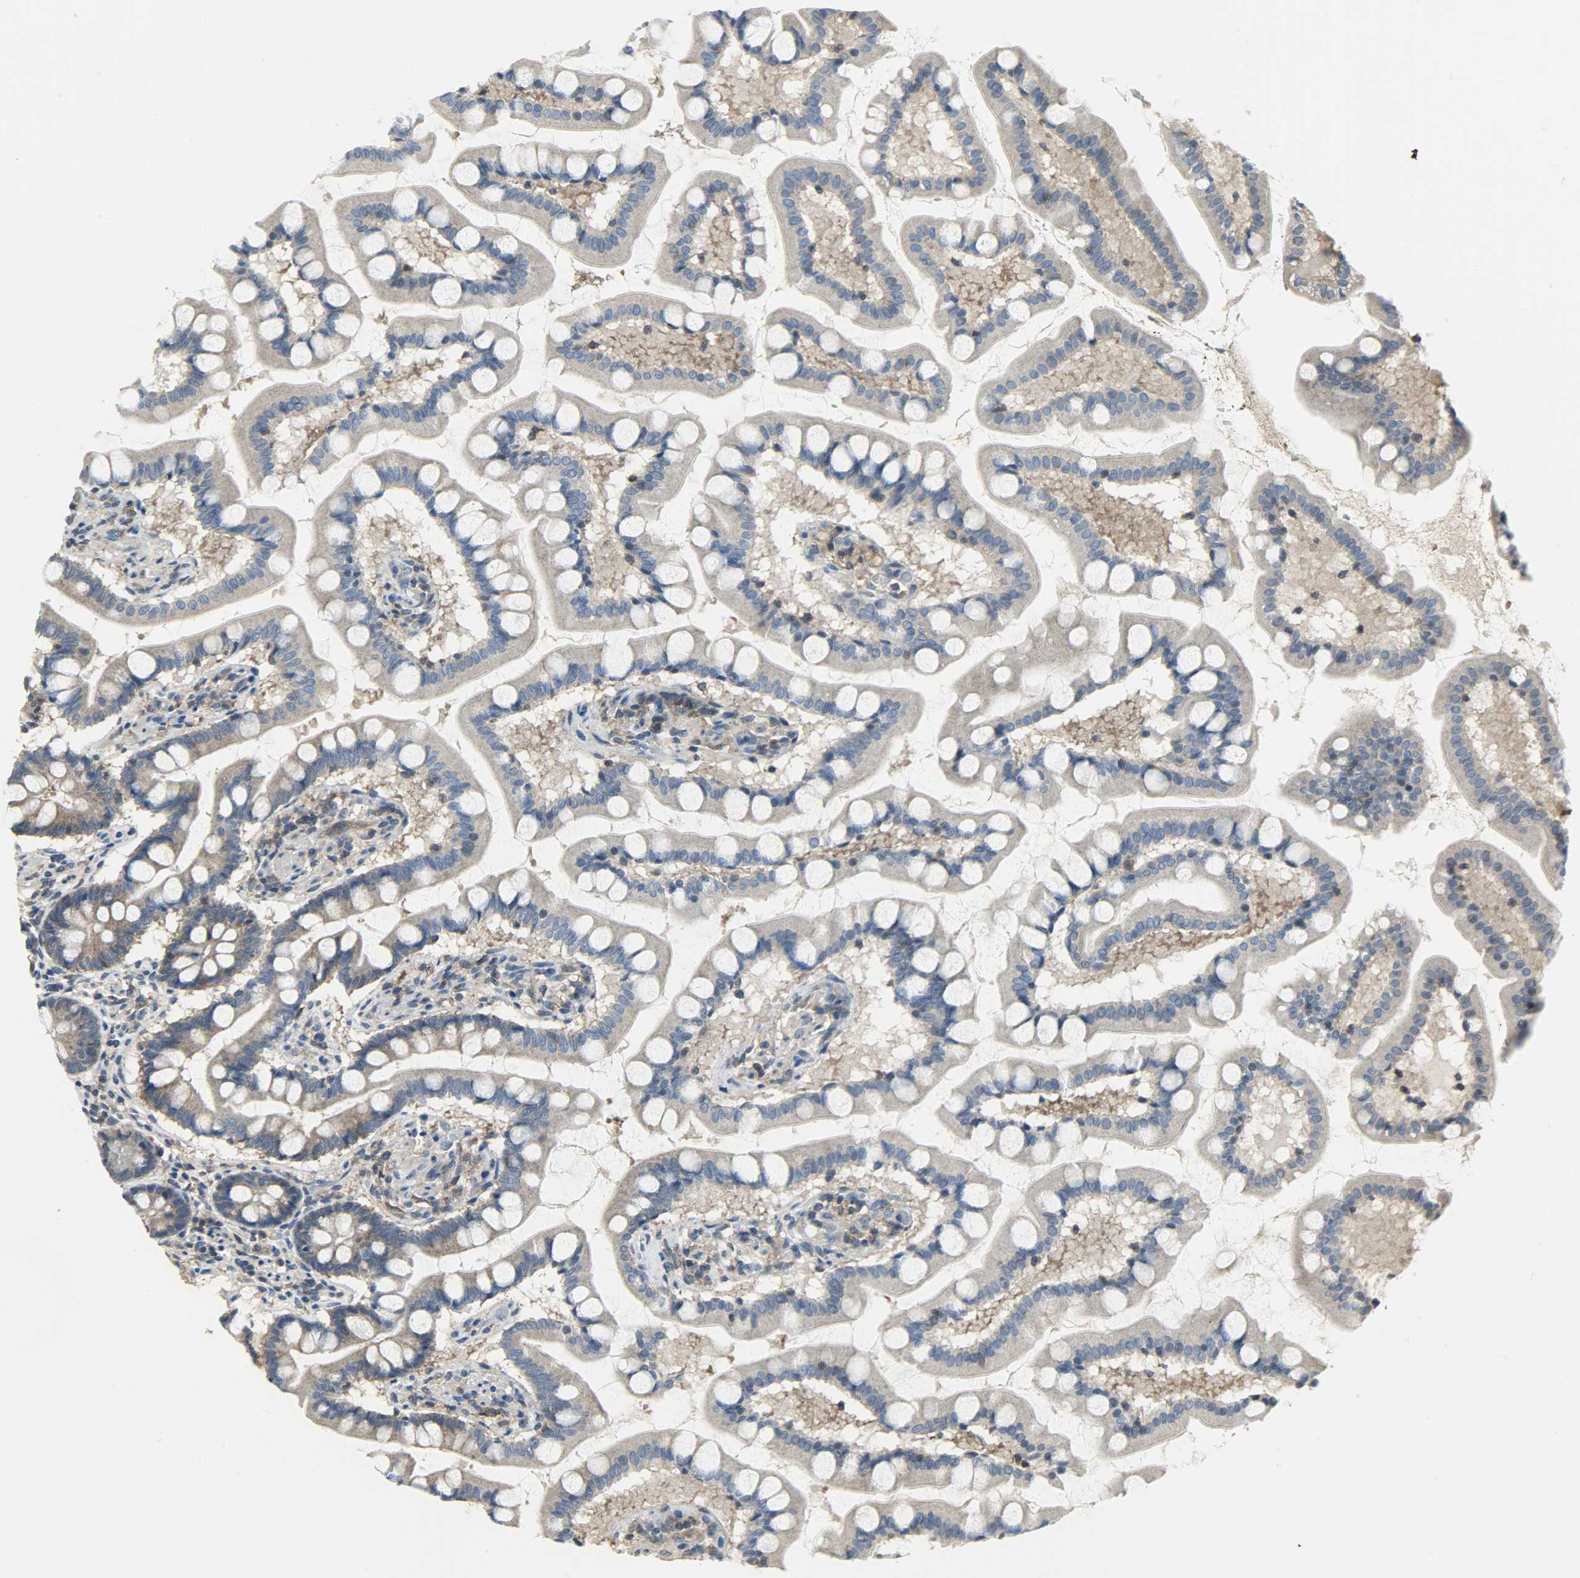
{"staining": {"intensity": "moderate", "quantity": ">75%", "location": "cytoplasmic/membranous"}, "tissue": "small intestine", "cell_type": "Glandular cells", "image_type": "normal", "snomed": [{"axis": "morphology", "description": "Normal tissue, NOS"}, {"axis": "topography", "description": "Small intestine"}], "caption": "This photomicrograph displays immunohistochemistry staining of normal human small intestine, with medium moderate cytoplasmic/membranous expression in about >75% of glandular cells.", "gene": "TRIM21", "patient": {"sex": "male", "age": 41}}